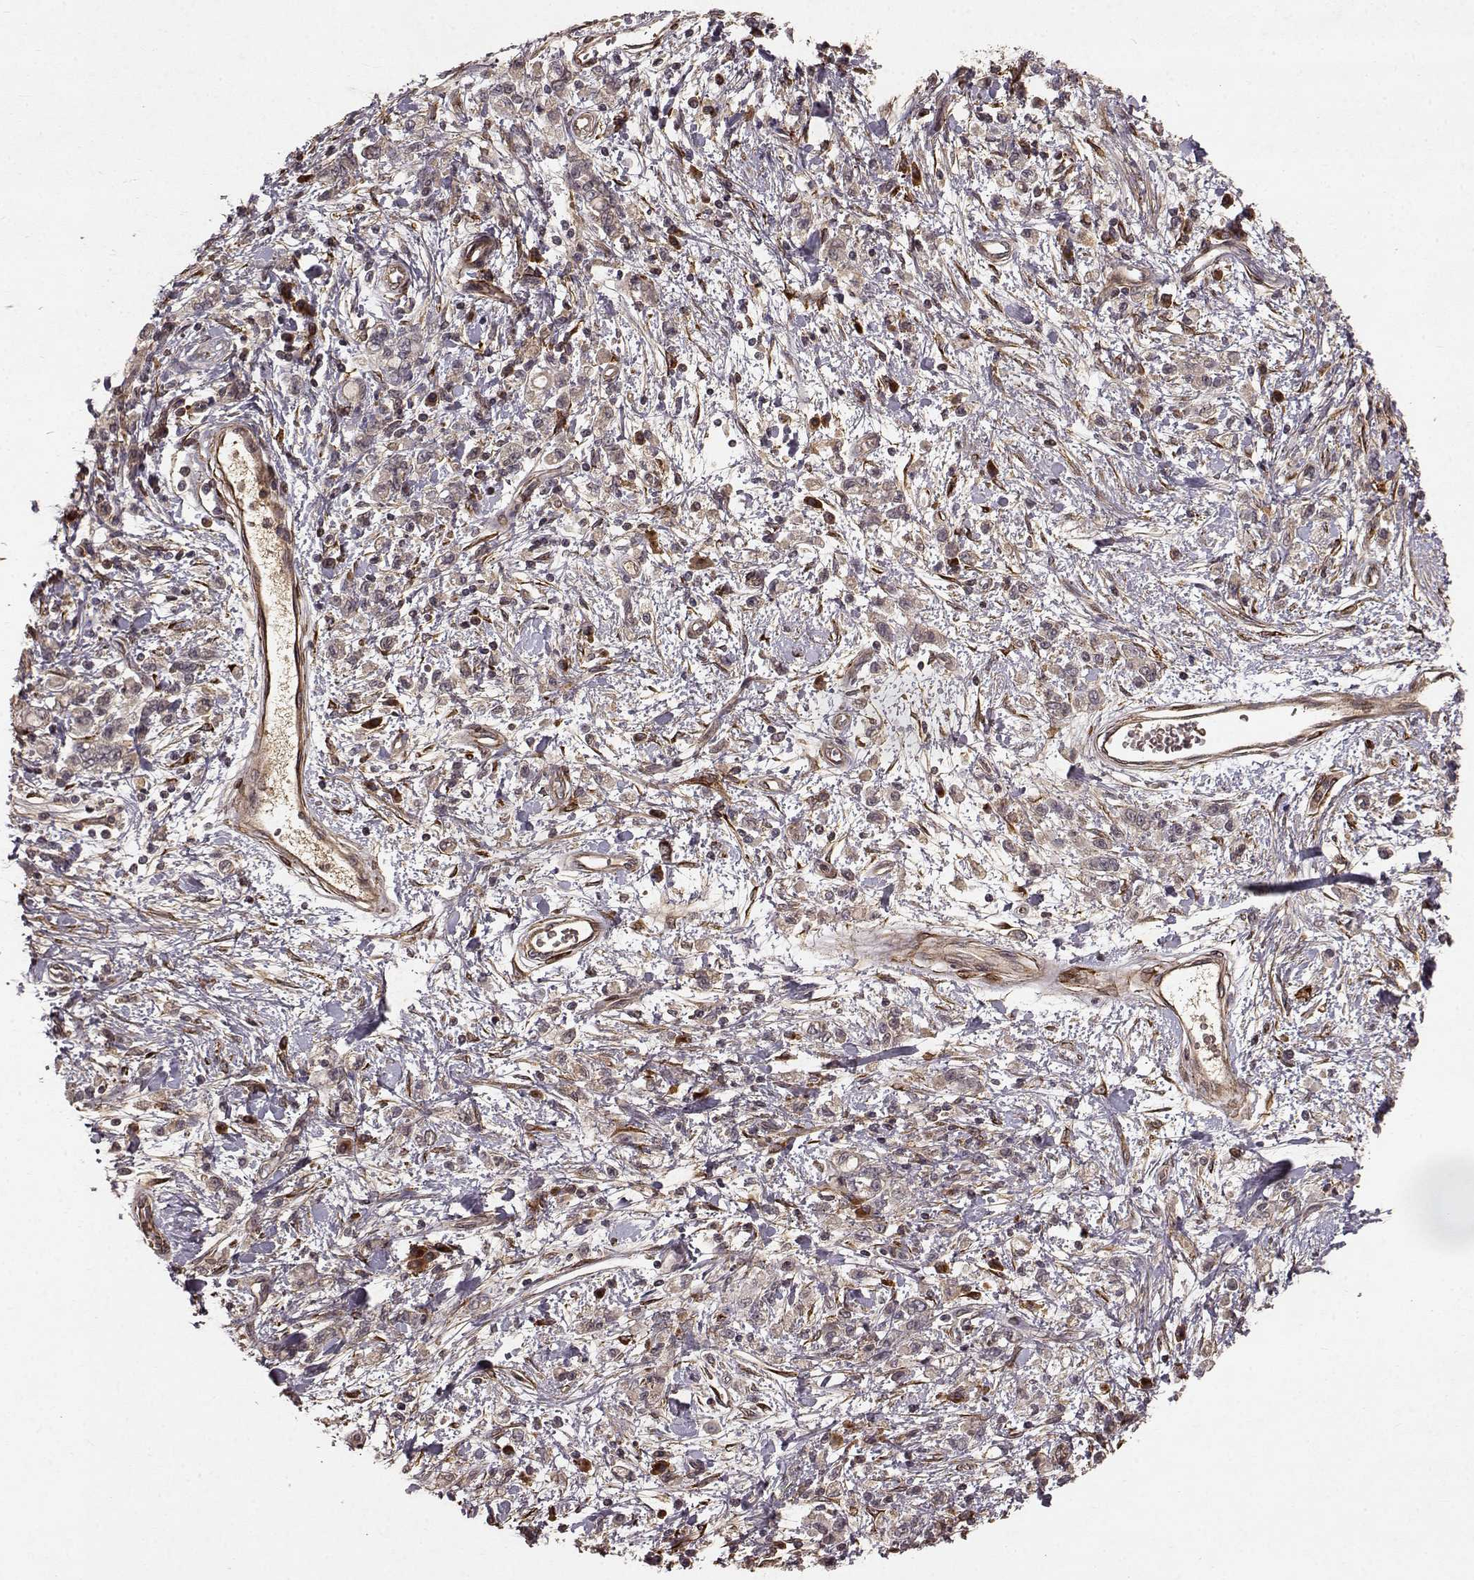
{"staining": {"intensity": "strong", "quantity": "<25%", "location": "cytoplasmic/membranous"}, "tissue": "stomach cancer", "cell_type": "Tumor cells", "image_type": "cancer", "snomed": [{"axis": "morphology", "description": "Adenocarcinoma, NOS"}, {"axis": "topography", "description": "Stomach"}], "caption": "Immunohistochemical staining of stomach adenocarcinoma displays strong cytoplasmic/membranous protein staining in approximately <25% of tumor cells. The protein is shown in brown color, while the nuclei are stained blue.", "gene": "FSTL1", "patient": {"sex": "male", "age": 77}}